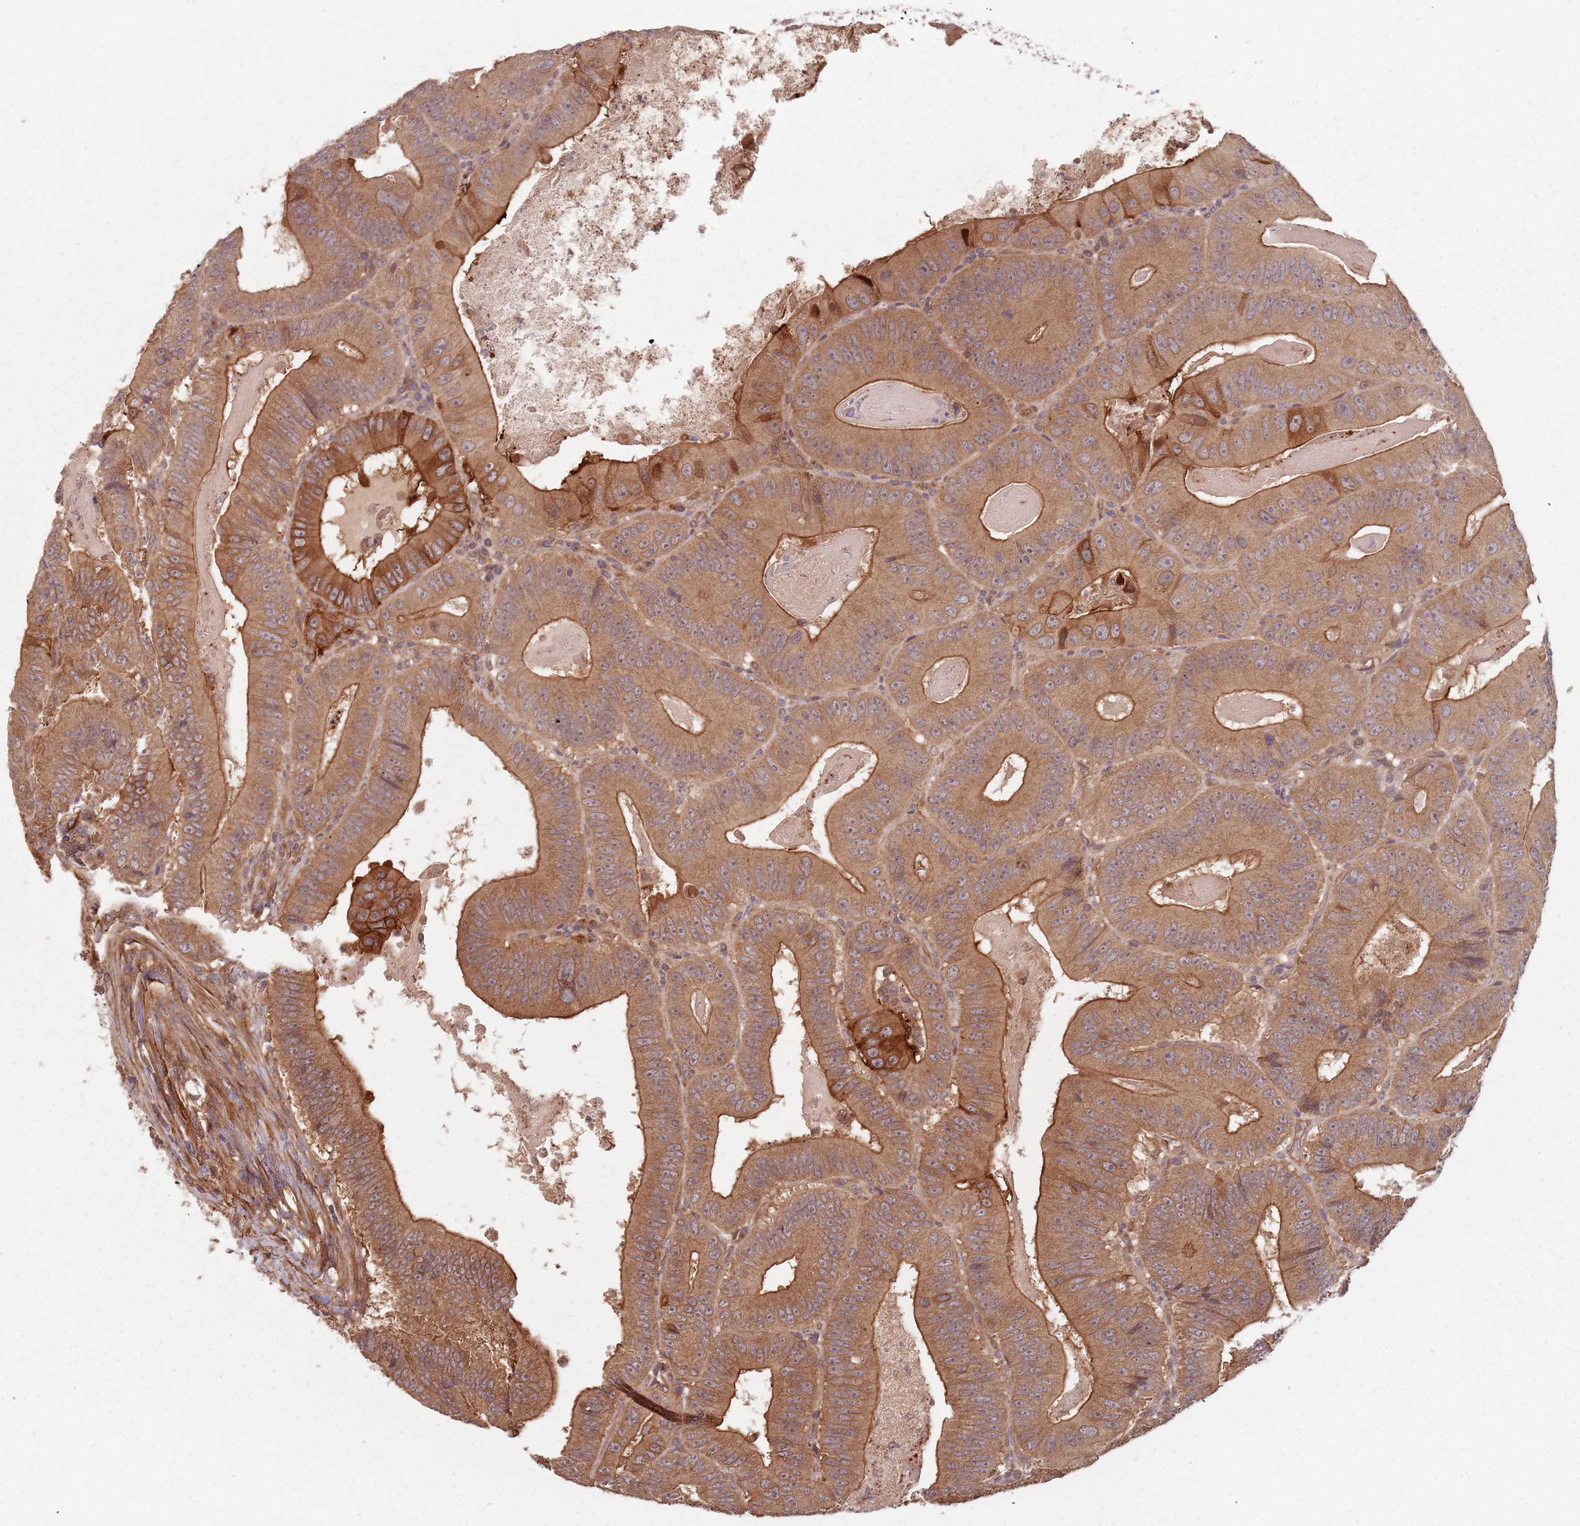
{"staining": {"intensity": "strong", "quantity": ">75%", "location": "cytoplasmic/membranous"}, "tissue": "colorectal cancer", "cell_type": "Tumor cells", "image_type": "cancer", "snomed": [{"axis": "morphology", "description": "Adenocarcinoma, NOS"}, {"axis": "topography", "description": "Colon"}], "caption": "Protein expression analysis of human adenocarcinoma (colorectal) reveals strong cytoplasmic/membranous expression in approximately >75% of tumor cells.", "gene": "C3orf14", "patient": {"sex": "female", "age": 86}}